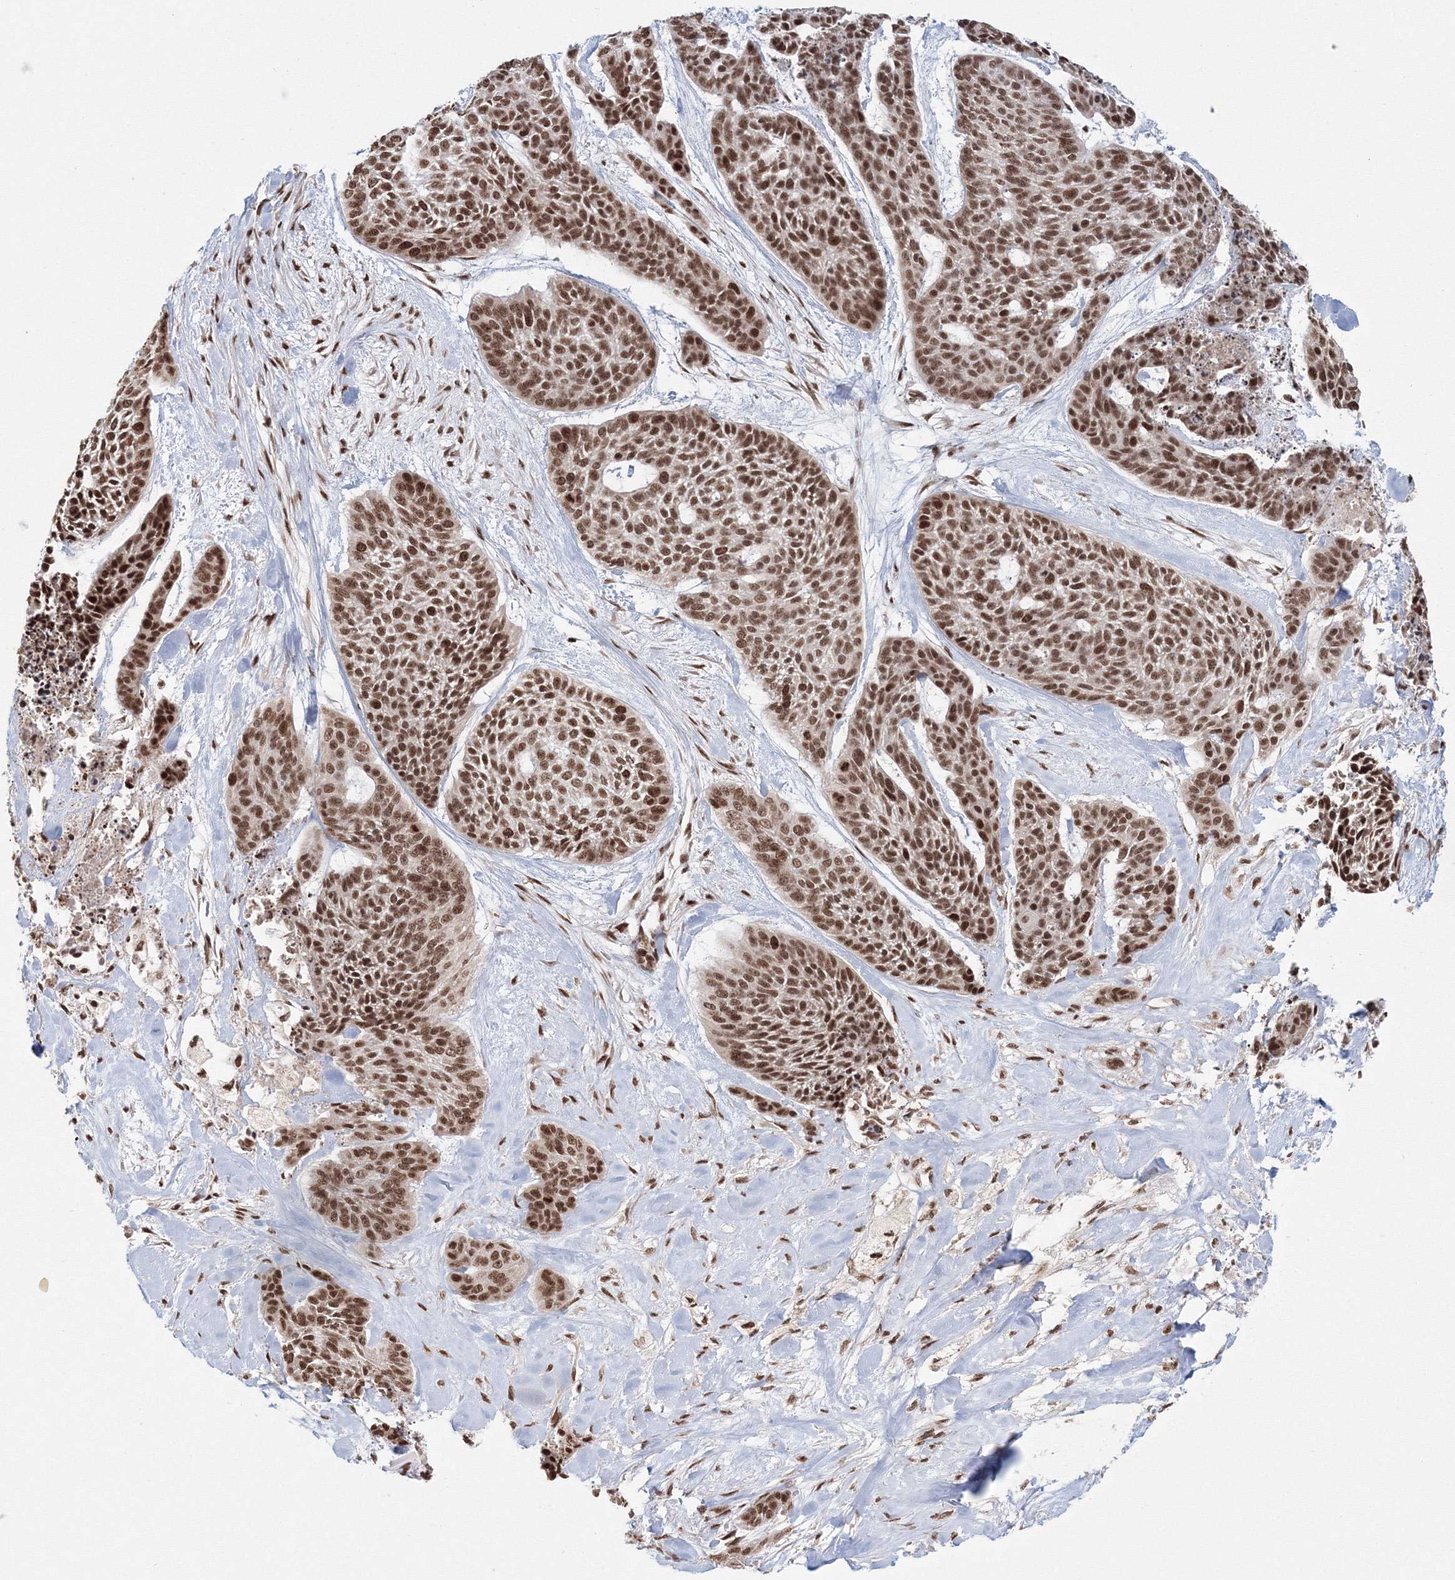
{"staining": {"intensity": "strong", "quantity": ">75%", "location": "nuclear"}, "tissue": "skin cancer", "cell_type": "Tumor cells", "image_type": "cancer", "snomed": [{"axis": "morphology", "description": "Basal cell carcinoma"}, {"axis": "topography", "description": "Skin"}], "caption": "Protein analysis of skin basal cell carcinoma tissue displays strong nuclear positivity in about >75% of tumor cells.", "gene": "KIF20A", "patient": {"sex": "female", "age": 64}}